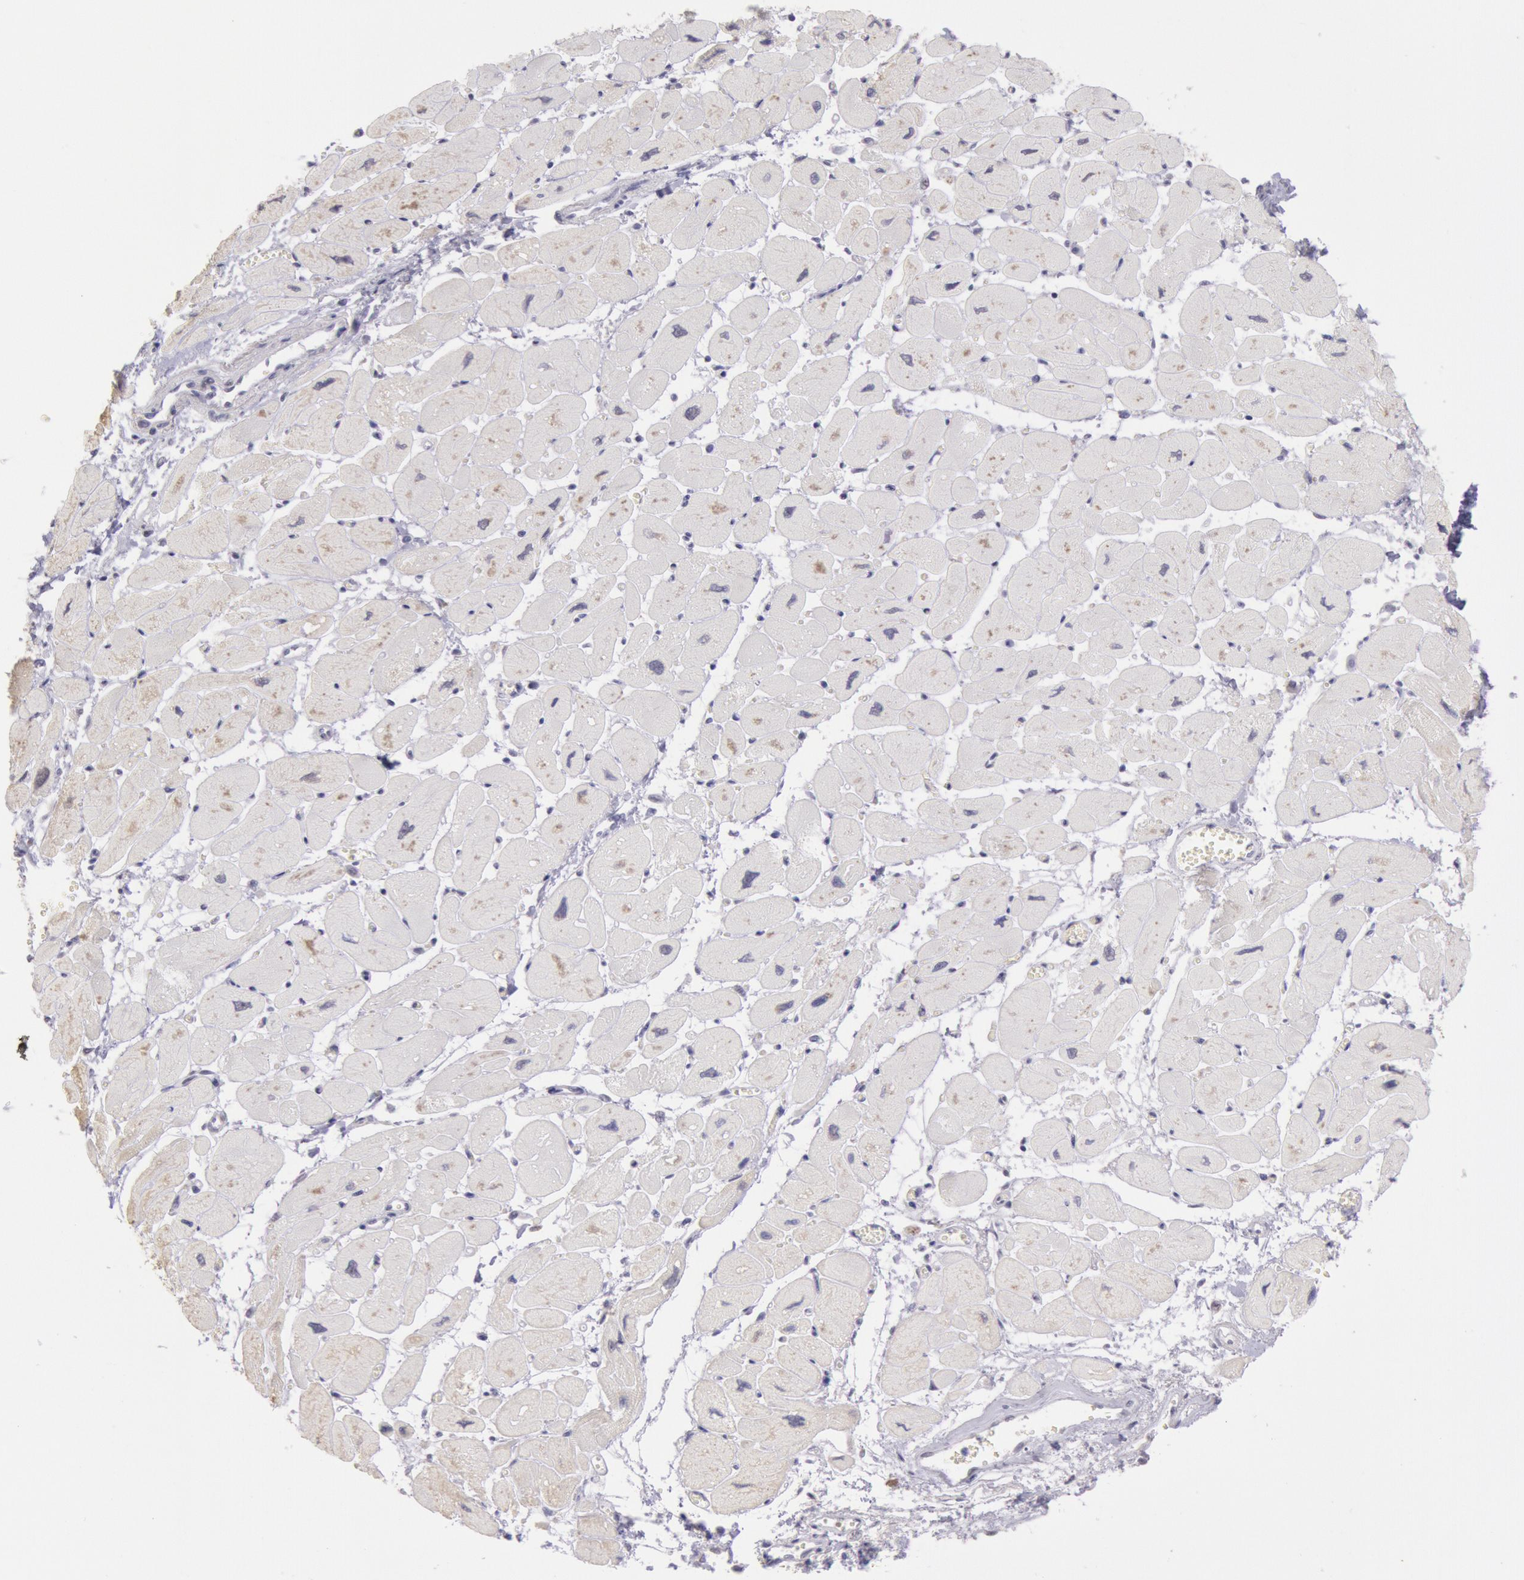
{"staining": {"intensity": "negative", "quantity": "none", "location": "none"}, "tissue": "heart muscle", "cell_type": "Cardiomyocytes", "image_type": "normal", "snomed": [{"axis": "morphology", "description": "Normal tissue, NOS"}, {"axis": "topography", "description": "Heart"}], "caption": "This image is of benign heart muscle stained with immunohistochemistry to label a protein in brown with the nuclei are counter-stained blue. There is no positivity in cardiomyocytes. (DAB immunohistochemistry with hematoxylin counter stain).", "gene": "FRMD6", "patient": {"sex": "female", "age": 54}}